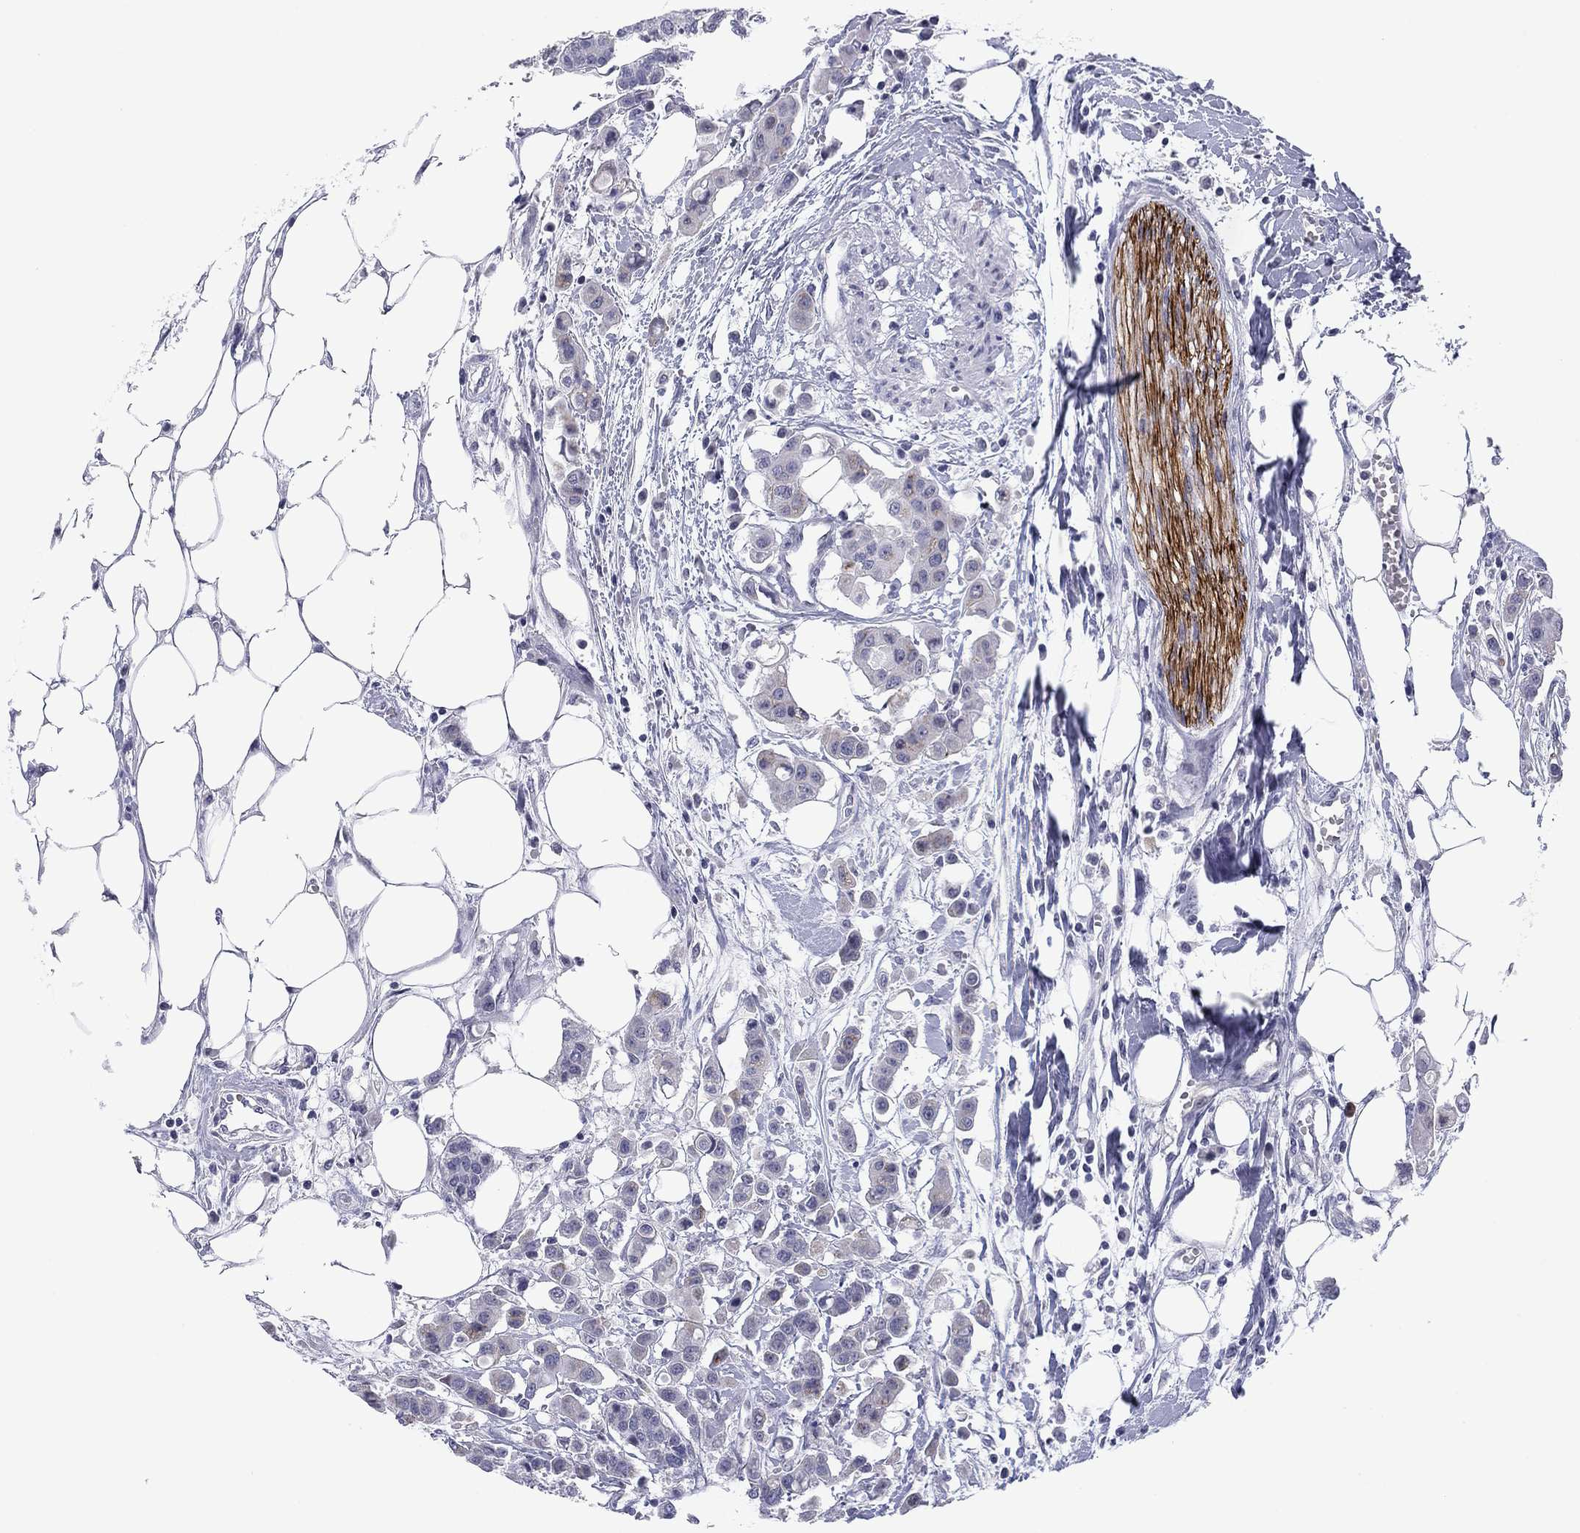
{"staining": {"intensity": "negative", "quantity": "none", "location": "none"}, "tissue": "carcinoid", "cell_type": "Tumor cells", "image_type": "cancer", "snomed": [{"axis": "morphology", "description": "Carcinoid, malignant, NOS"}, {"axis": "topography", "description": "Colon"}], "caption": "The histopathology image reveals no staining of tumor cells in malignant carcinoid.", "gene": "PRPH", "patient": {"sex": "male", "age": 81}}